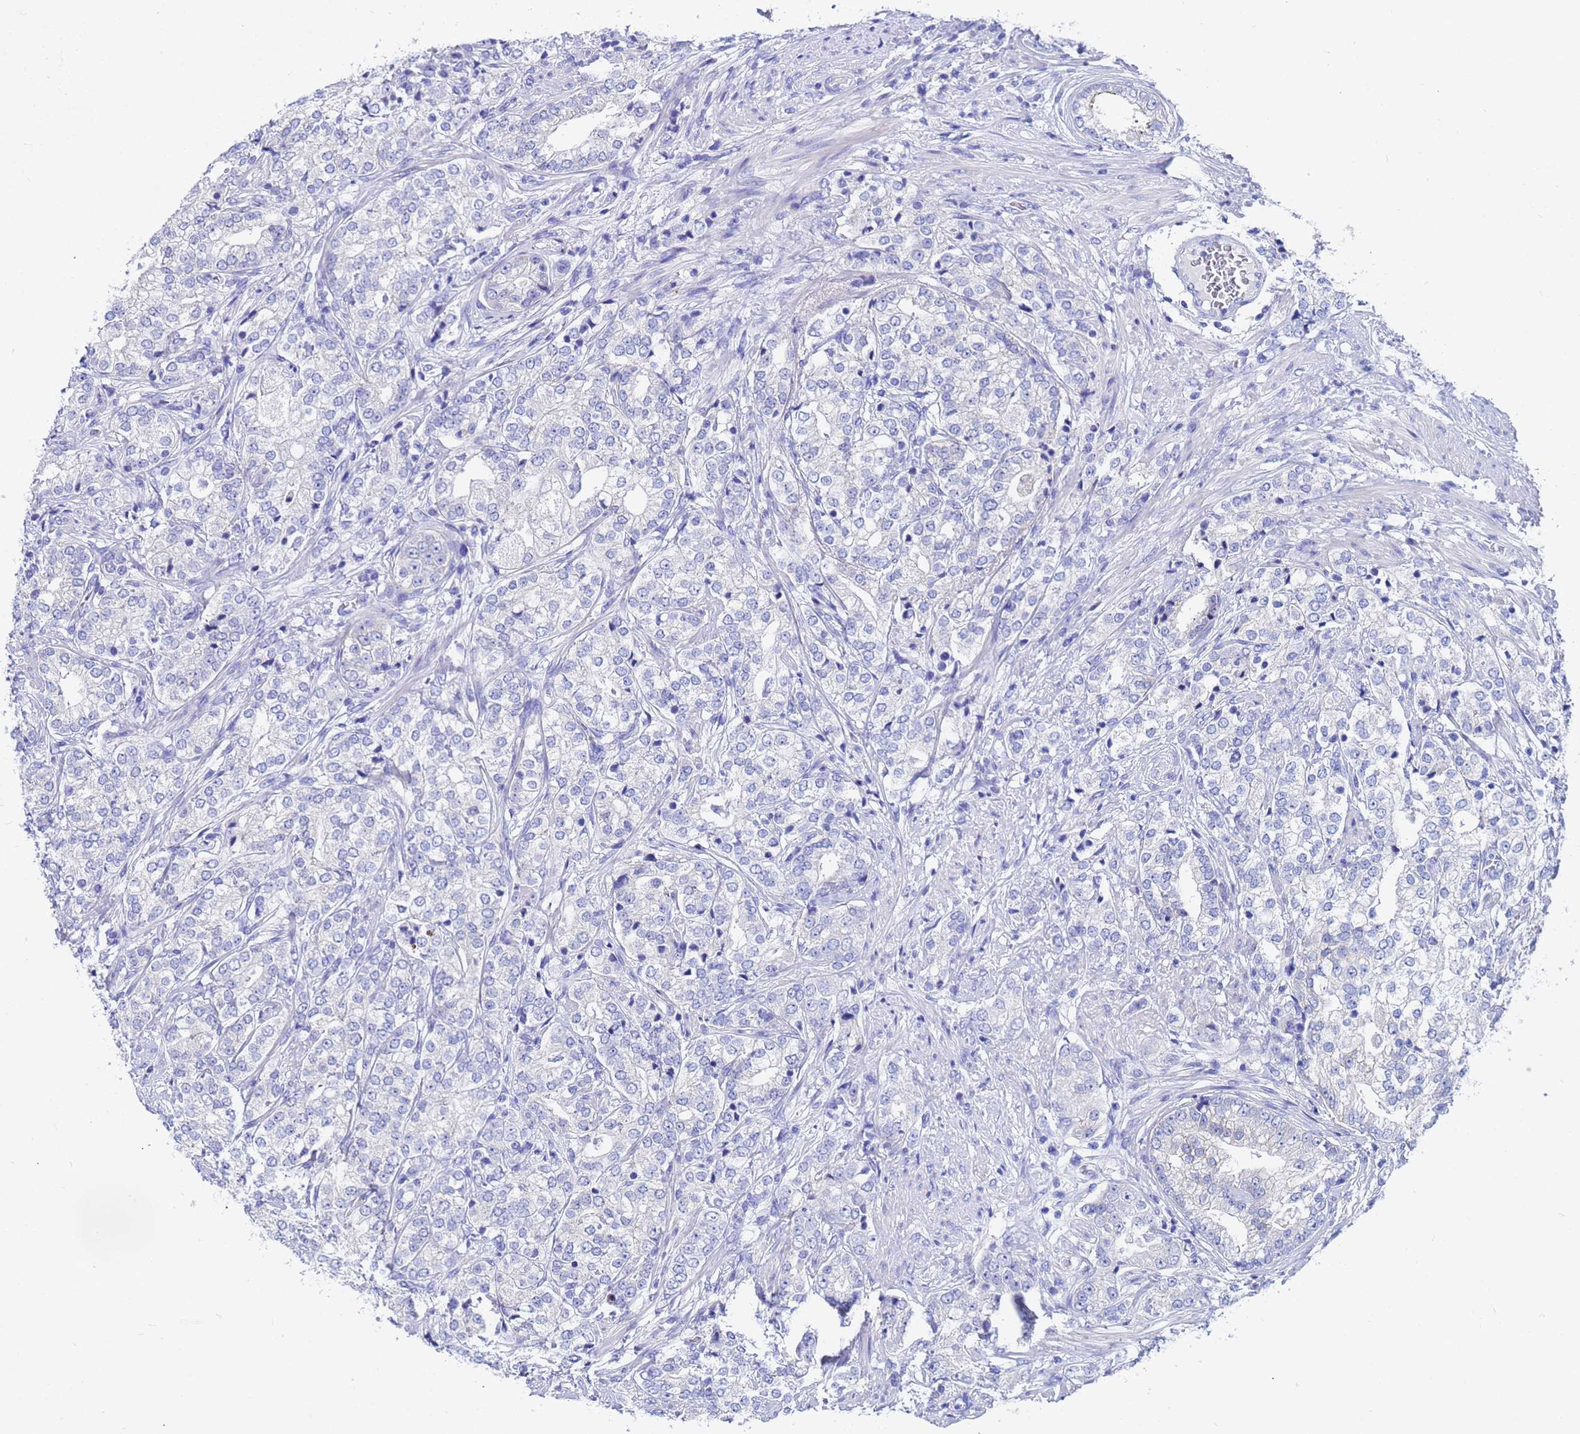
{"staining": {"intensity": "negative", "quantity": "none", "location": "none"}, "tissue": "prostate cancer", "cell_type": "Tumor cells", "image_type": "cancer", "snomed": [{"axis": "morphology", "description": "Adenocarcinoma, High grade"}, {"axis": "topography", "description": "Prostate"}], "caption": "Histopathology image shows no protein expression in tumor cells of prostate cancer tissue.", "gene": "C2orf72", "patient": {"sex": "male", "age": 69}}